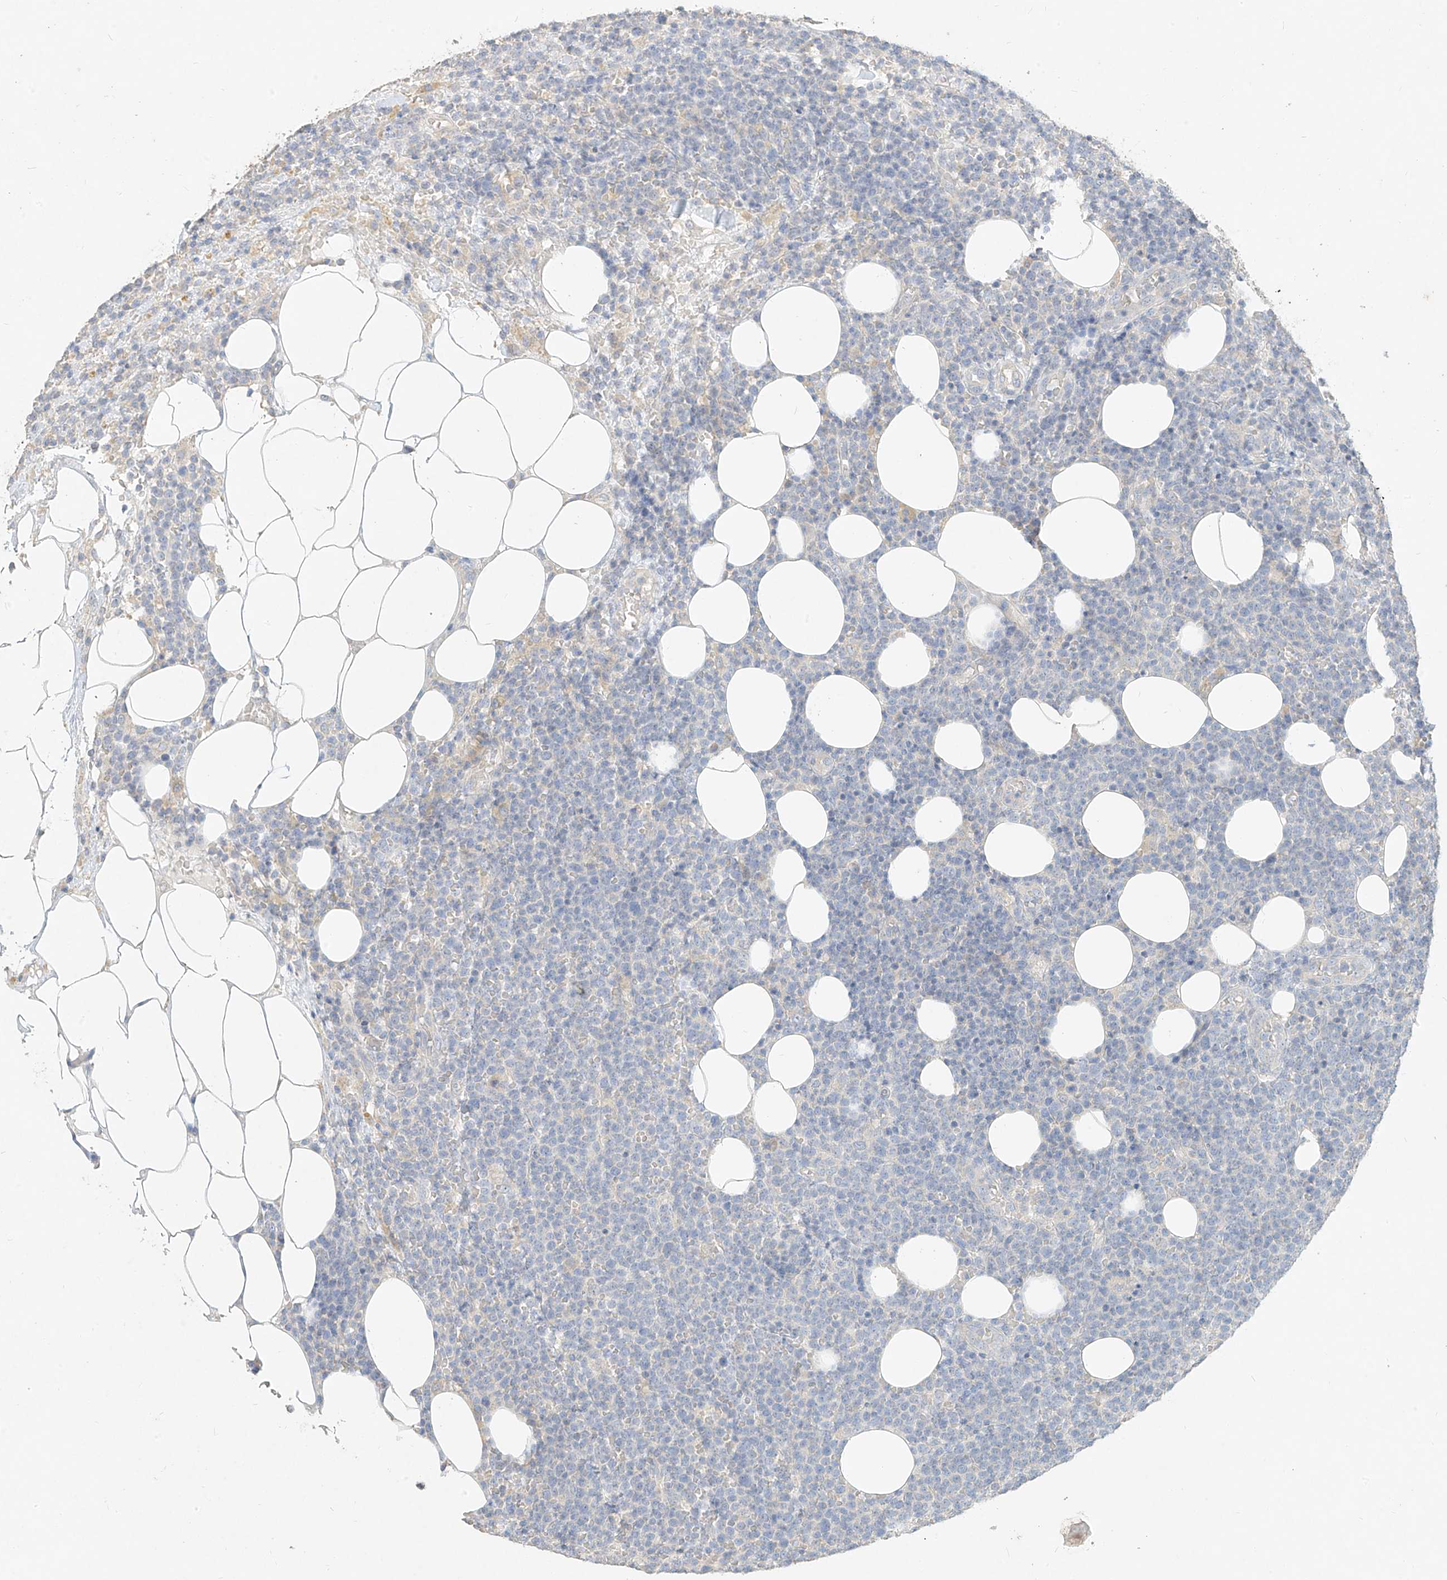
{"staining": {"intensity": "negative", "quantity": "none", "location": "none"}, "tissue": "lymphoma", "cell_type": "Tumor cells", "image_type": "cancer", "snomed": [{"axis": "morphology", "description": "Malignant lymphoma, non-Hodgkin's type, High grade"}, {"axis": "topography", "description": "Lymph node"}], "caption": "Tumor cells are negative for brown protein staining in malignant lymphoma, non-Hodgkin's type (high-grade). (DAB (3,3'-diaminobenzidine) IHC visualized using brightfield microscopy, high magnification).", "gene": "ZZEF1", "patient": {"sex": "male", "age": 61}}